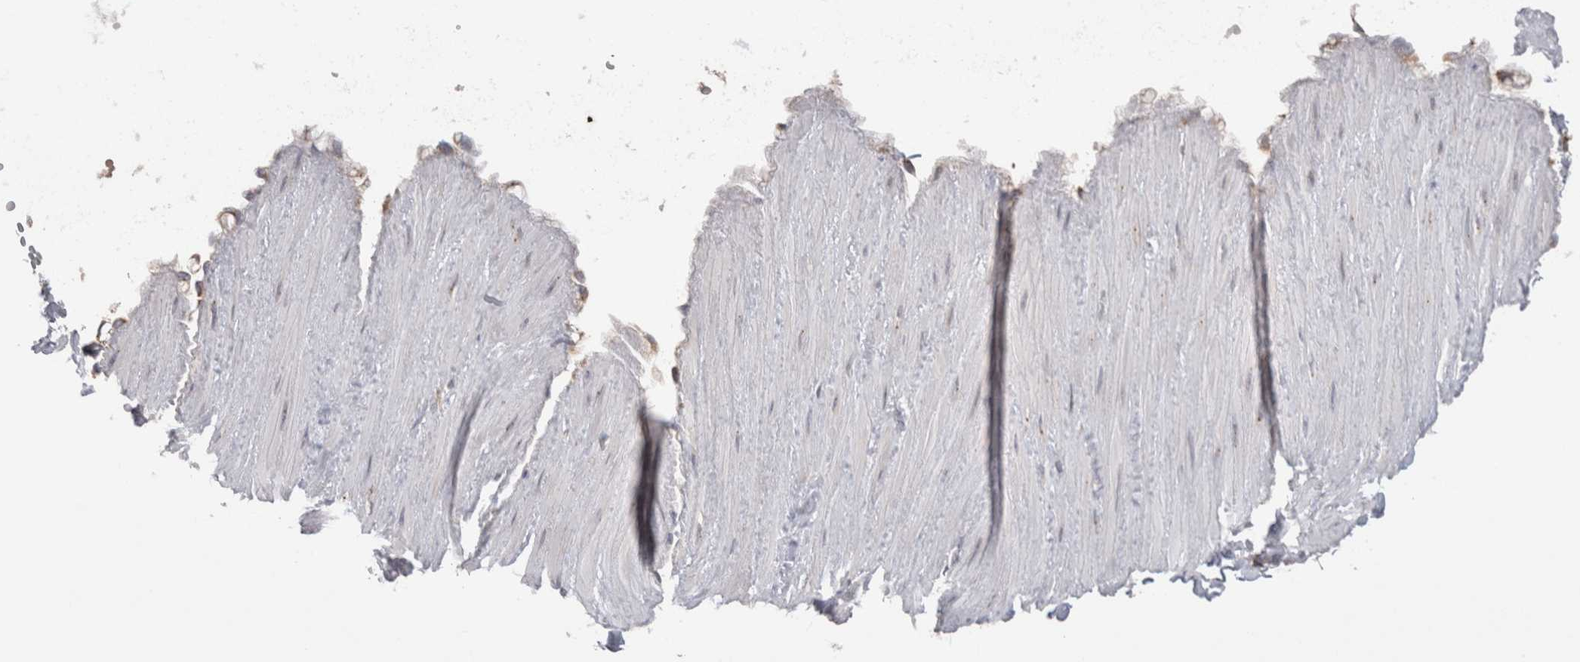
{"staining": {"intensity": "negative", "quantity": "none", "location": "none"}, "tissue": "soft tissue", "cell_type": "Fibroblasts", "image_type": "normal", "snomed": [{"axis": "morphology", "description": "Normal tissue, NOS"}, {"axis": "topography", "description": "Adipose tissue"}, {"axis": "topography", "description": "Vascular tissue"}, {"axis": "topography", "description": "Peripheral nerve tissue"}], "caption": "Fibroblasts show no significant expression in unremarkable soft tissue. (DAB immunohistochemistry (IHC) with hematoxylin counter stain).", "gene": "ZNF341", "patient": {"sex": "male", "age": 25}}